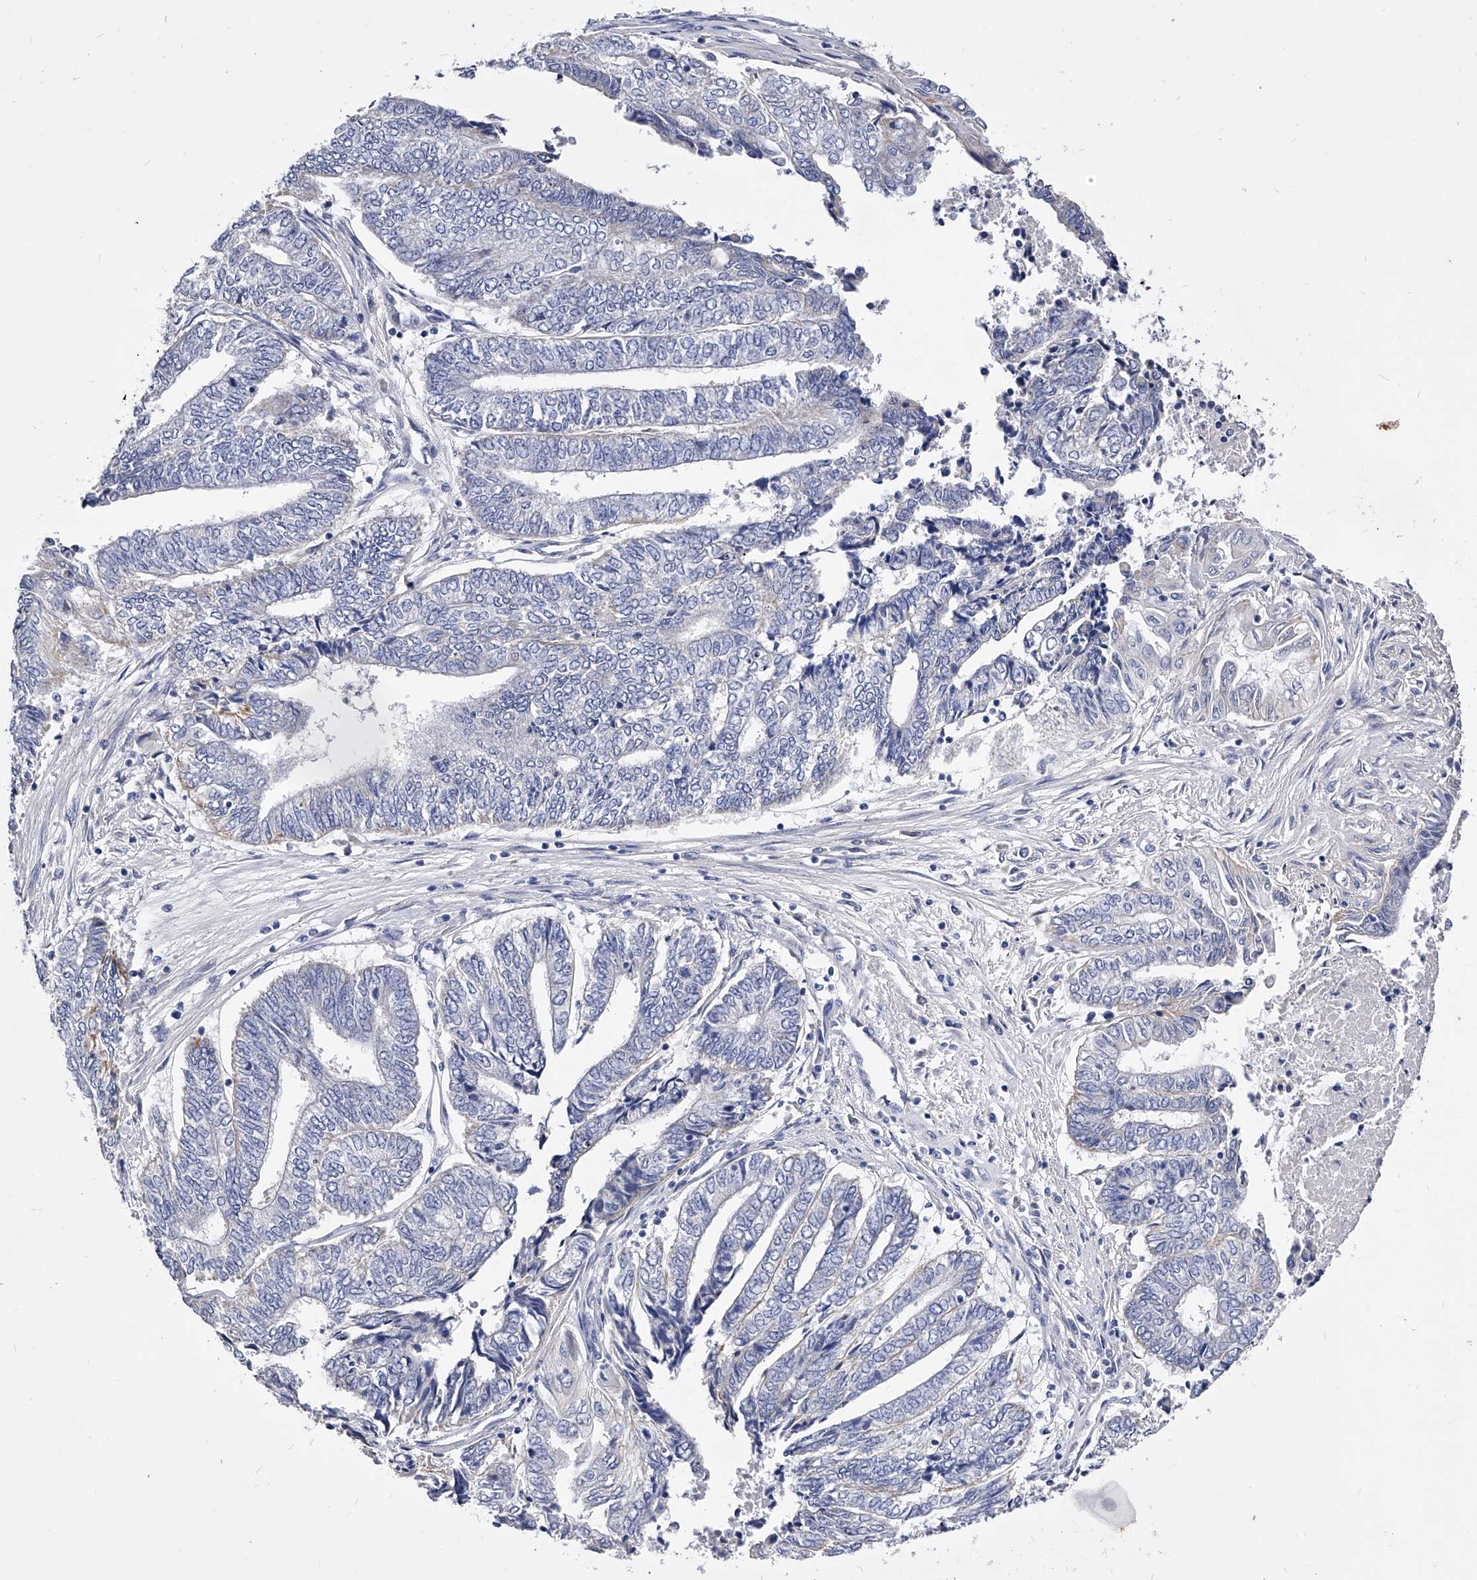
{"staining": {"intensity": "negative", "quantity": "none", "location": "none"}, "tissue": "endometrial cancer", "cell_type": "Tumor cells", "image_type": "cancer", "snomed": [{"axis": "morphology", "description": "Adenocarcinoma, NOS"}, {"axis": "topography", "description": "Uterus"}, {"axis": "topography", "description": "Endometrium"}], "caption": "Immunohistochemistry histopathology image of neoplastic tissue: human adenocarcinoma (endometrial) stained with DAB reveals no significant protein staining in tumor cells.", "gene": "ZNF529", "patient": {"sex": "female", "age": 70}}